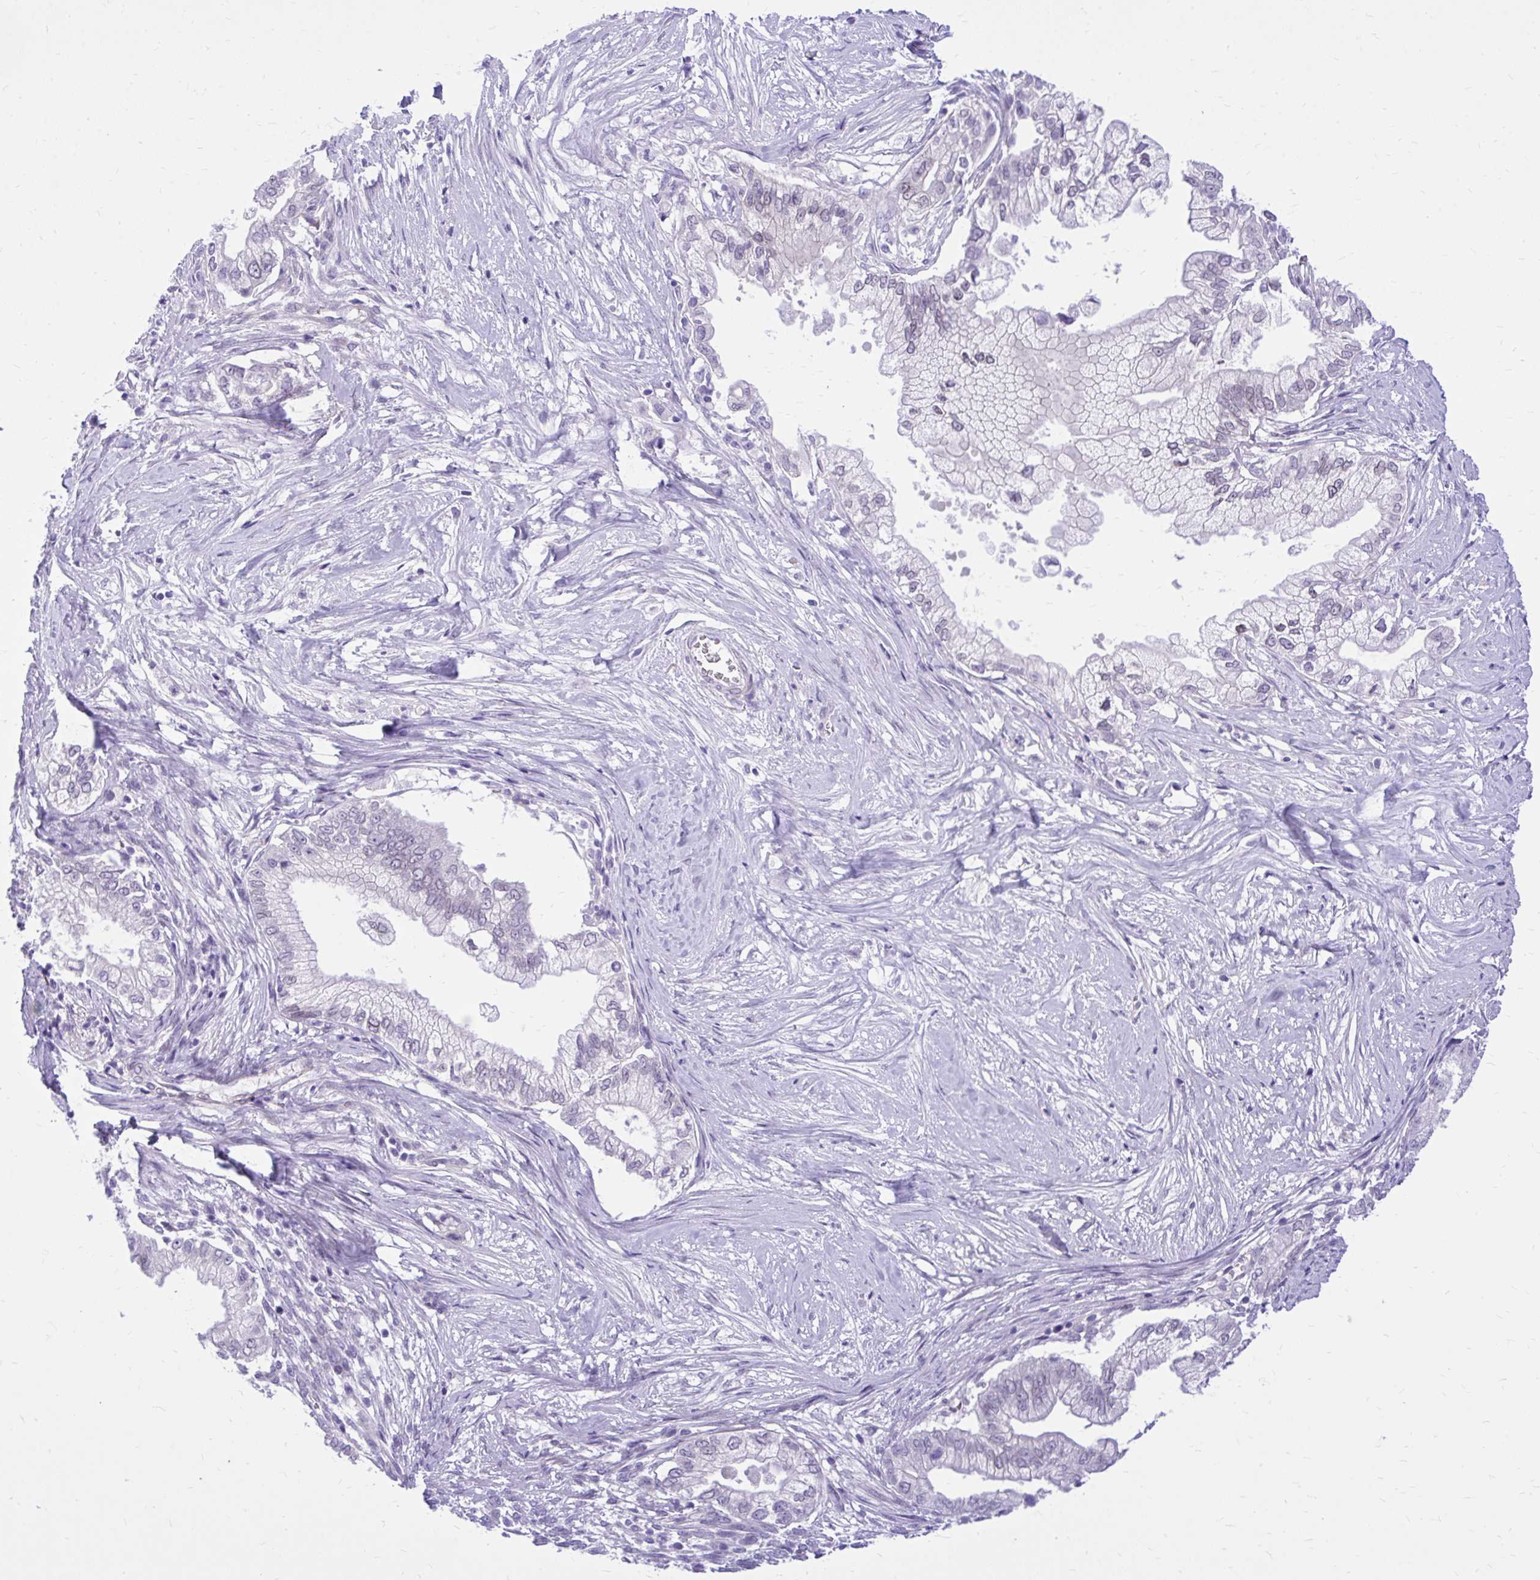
{"staining": {"intensity": "negative", "quantity": "none", "location": "none"}, "tissue": "pancreatic cancer", "cell_type": "Tumor cells", "image_type": "cancer", "snomed": [{"axis": "morphology", "description": "Adenocarcinoma, NOS"}, {"axis": "topography", "description": "Pancreas"}], "caption": "Immunohistochemistry of human pancreatic cancer (adenocarcinoma) demonstrates no expression in tumor cells.", "gene": "ADAMTSL1", "patient": {"sex": "male", "age": 70}}